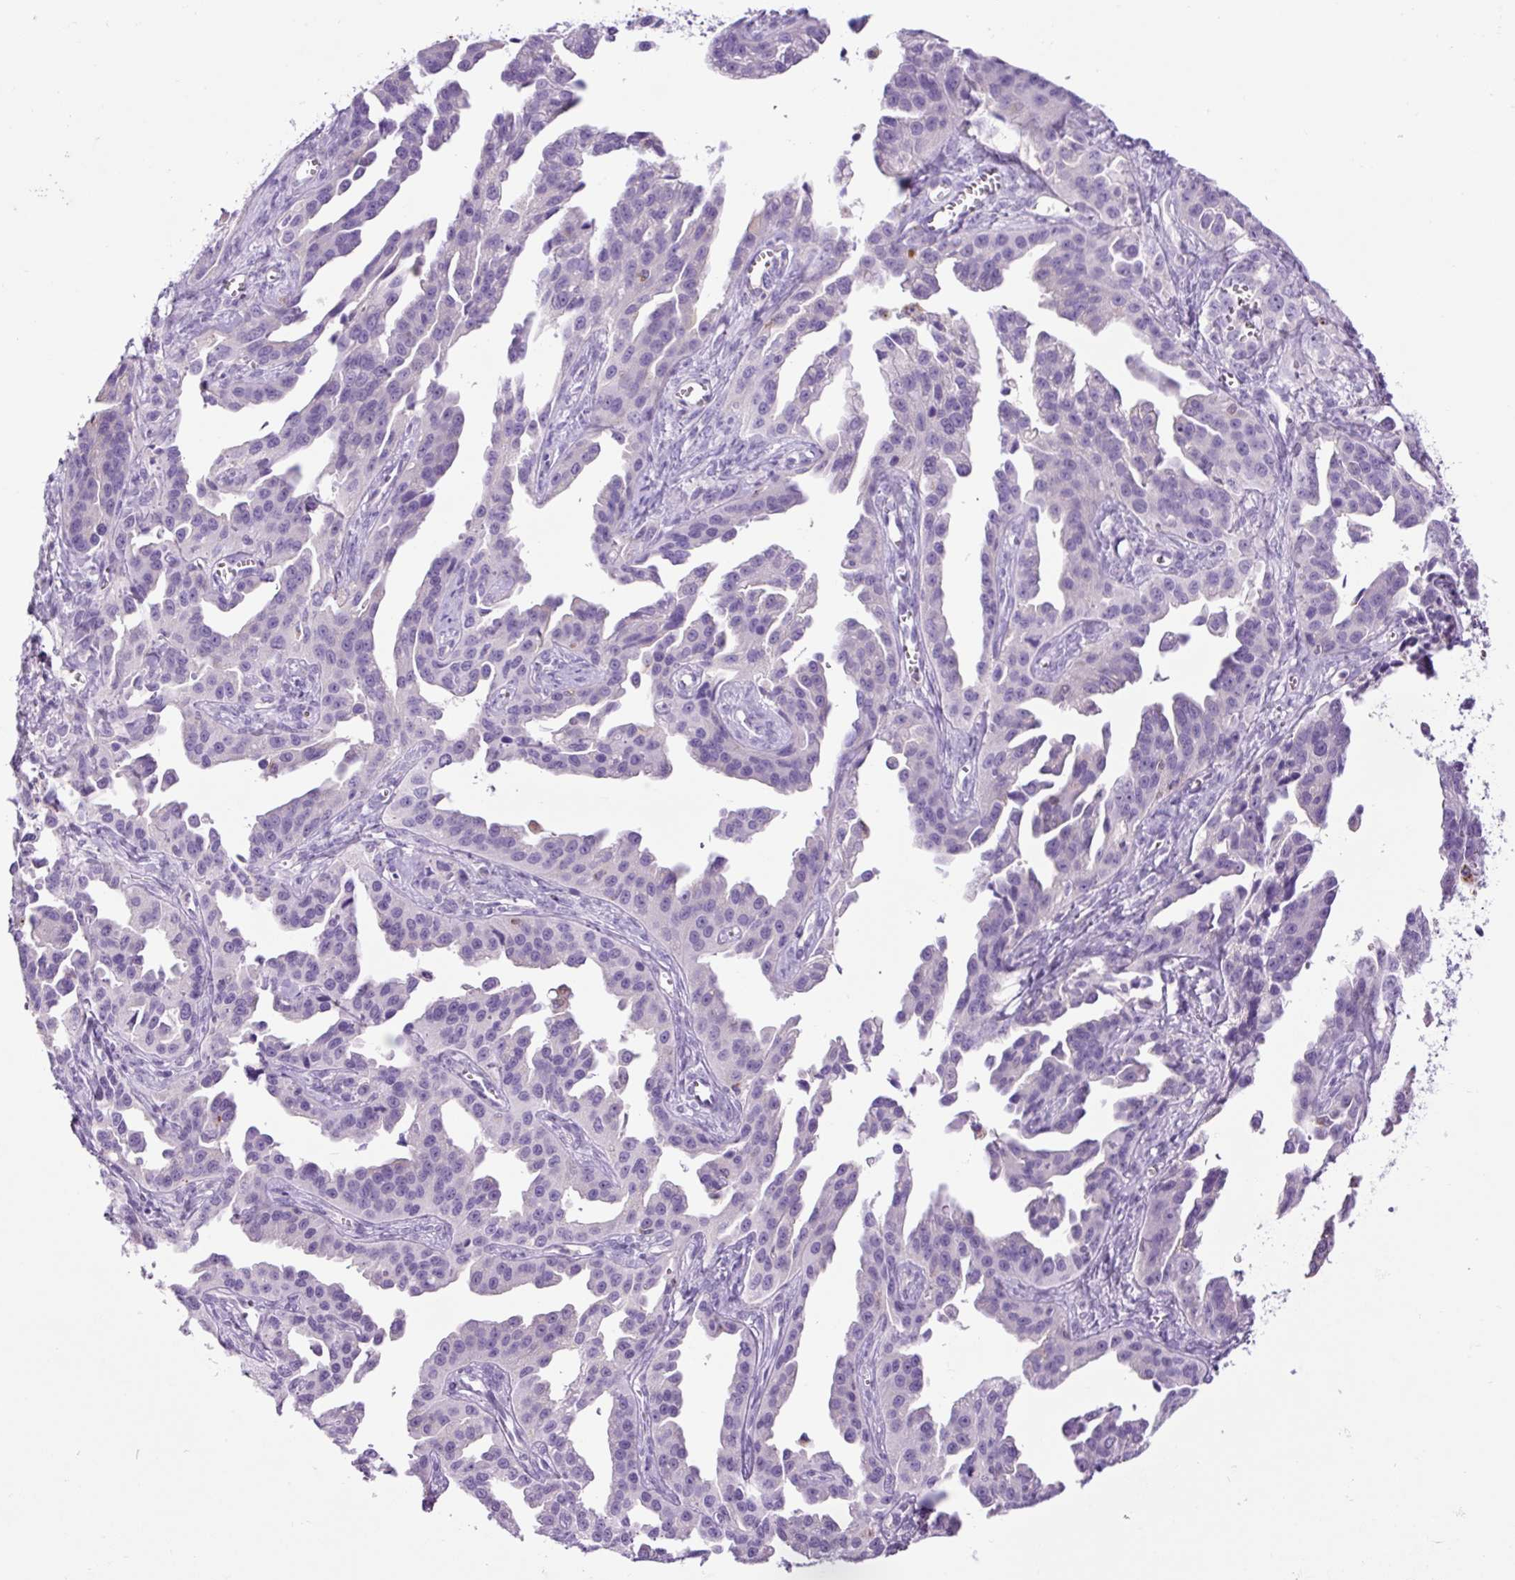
{"staining": {"intensity": "negative", "quantity": "none", "location": "none"}, "tissue": "ovarian cancer", "cell_type": "Tumor cells", "image_type": "cancer", "snomed": [{"axis": "morphology", "description": "Cystadenocarcinoma, serous, NOS"}, {"axis": "topography", "description": "Ovary"}], "caption": "The IHC micrograph has no significant expression in tumor cells of serous cystadenocarcinoma (ovarian) tissue.", "gene": "LCN10", "patient": {"sex": "female", "age": 75}}